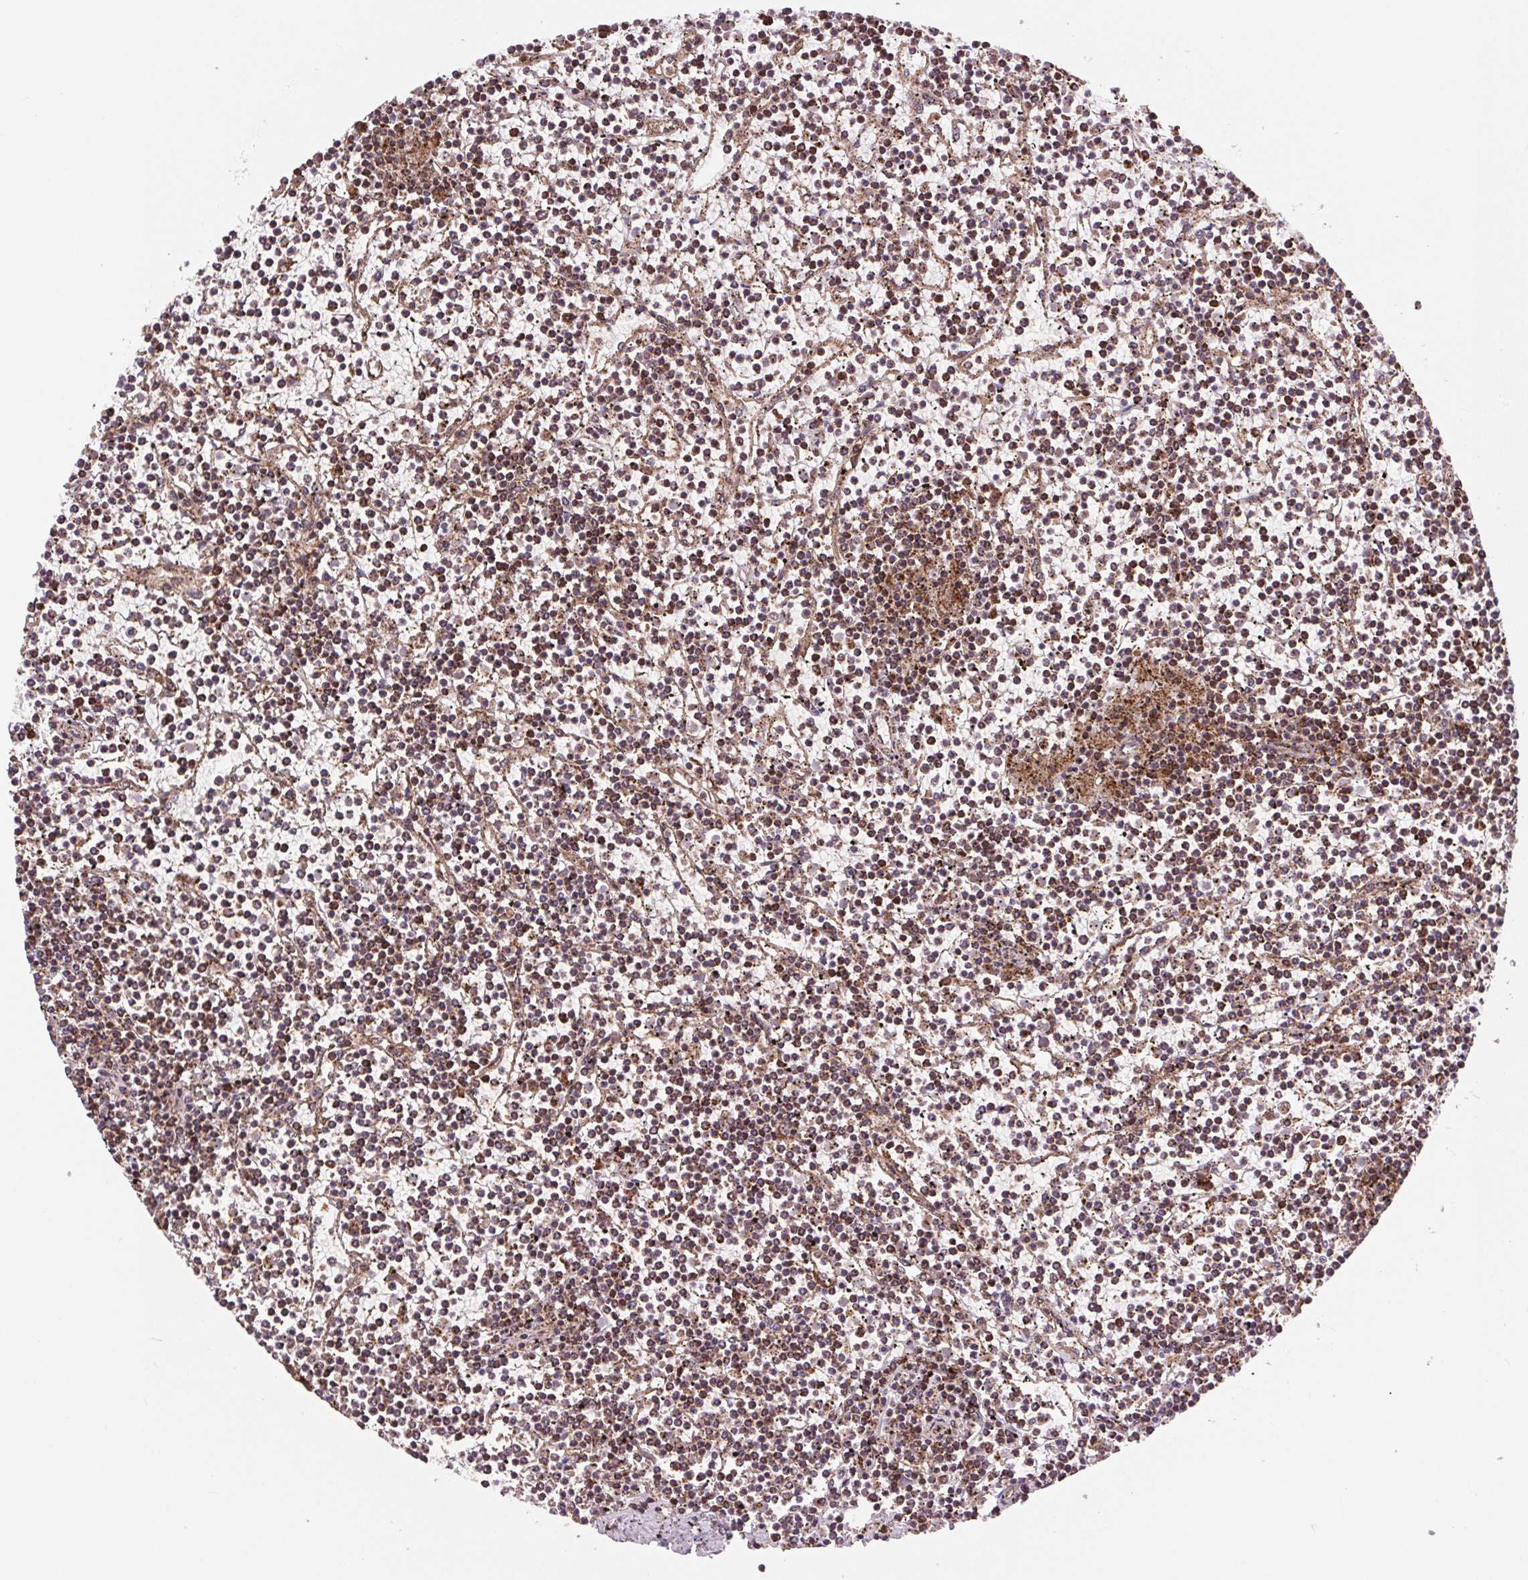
{"staining": {"intensity": "weak", "quantity": "25%-75%", "location": "cytoplasmic/membranous"}, "tissue": "lymphoma", "cell_type": "Tumor cells", "image_type": "cancer", "snomed": [{"axis": "morphology", "description": "Malignant lymphoma, non-Hodgkin's type, Low grade"}, {"axis": "topography", "description": "Spleen"}], "caption": "Lymphoma stained with a protein marker reveals weak staining in tumor cells.", "gene": "CHMP4B", "patient": {"sex": "female", "age": 19}}